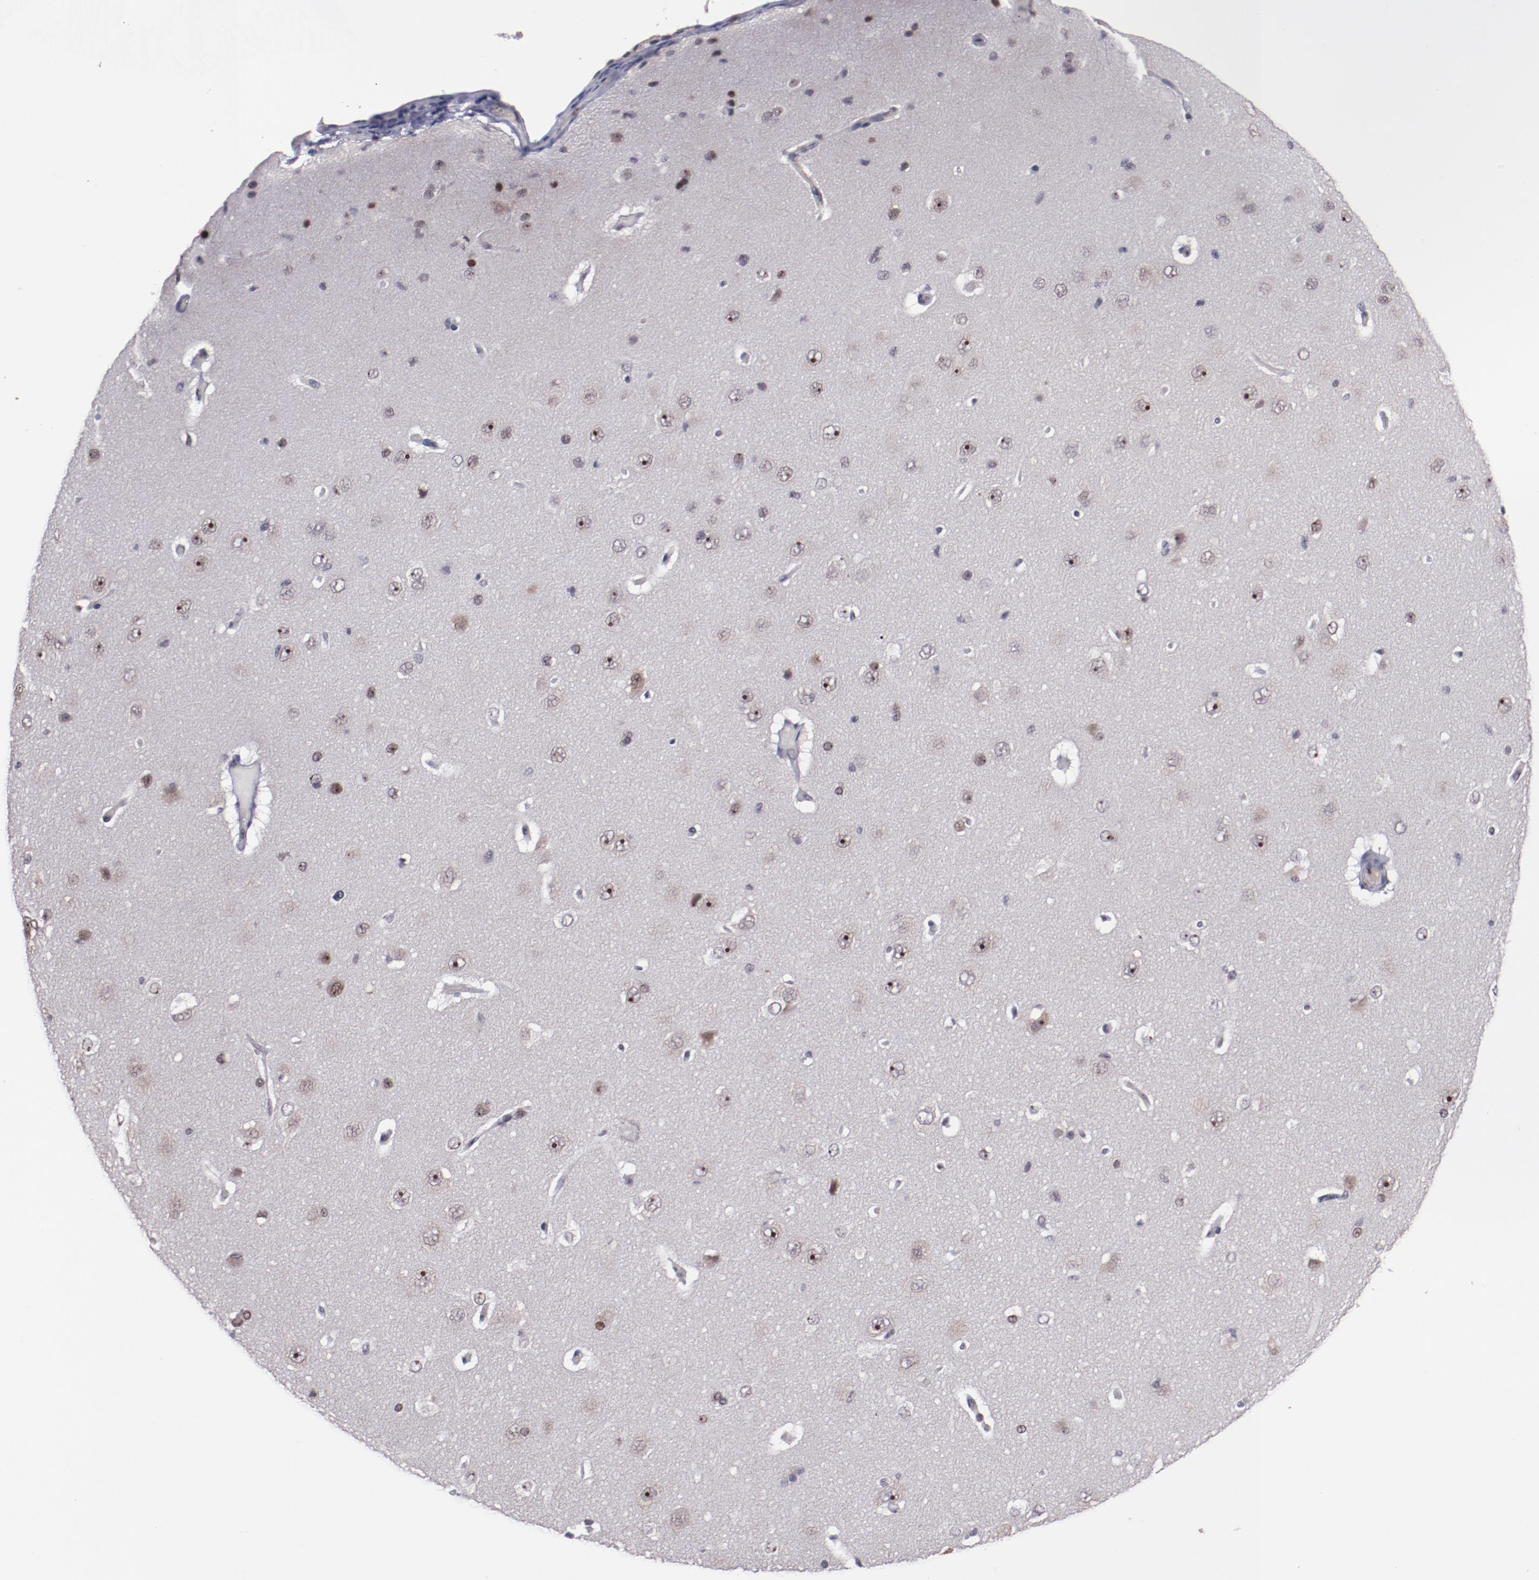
{"staining": {"intensity": "negative", "quantity": "none", "location": "none"}, "tissue": "cerebral cortex", "cell_type": "Endothelial cells", "image_type": "normal", "snomed": [{"axis": "morphology", "description": "Normal tissue, NOS"}, {"axis": "topography", "description": "Cerebral cortex"}], "caption": "This is an immunohistochemistry image of normal human cerebral cortex. There is no expression in endothelial cells.", "gene": "DDX24", "patient": {"sex": "female", "age": 45}}